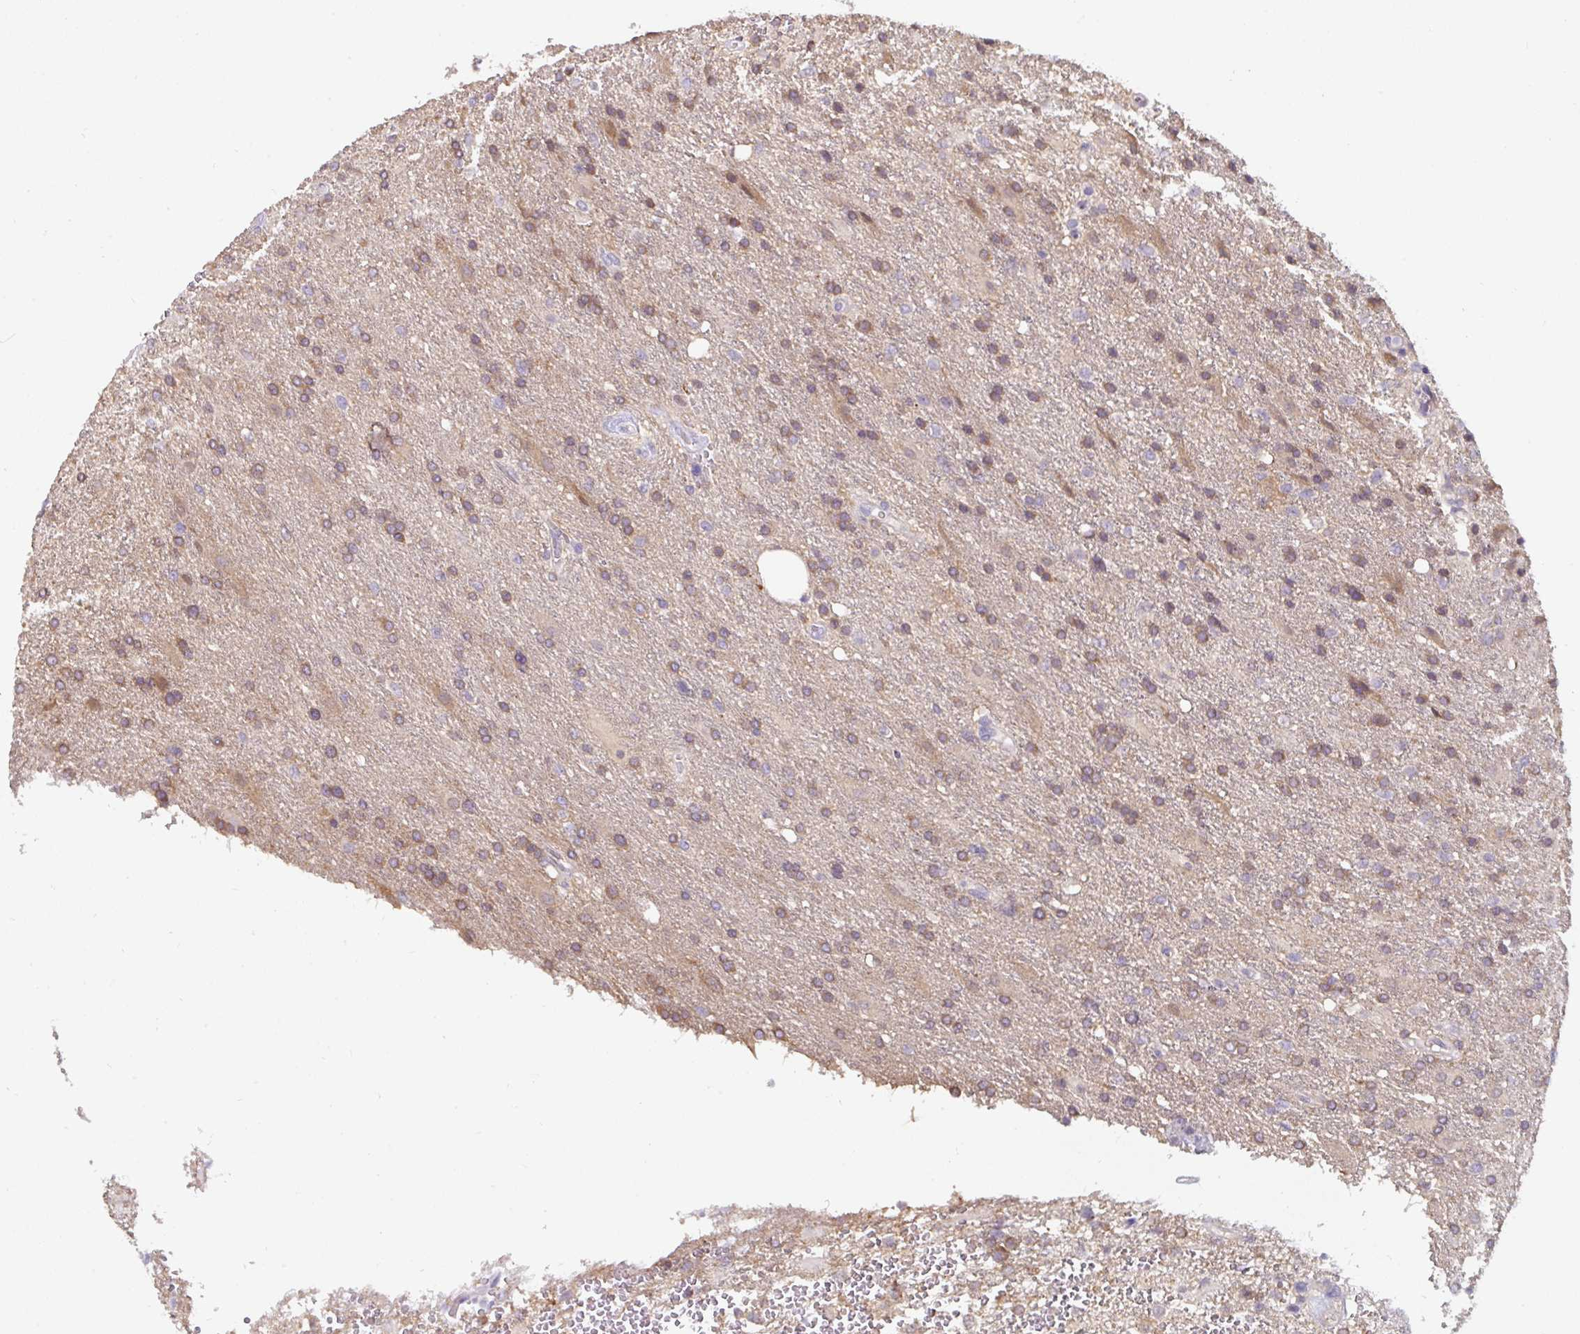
{"staining": {"intensity": "moderate", "quantity": ">75%", "location": "cytoplasmic/membranous"}, "tissue": "glioma", "cell_type": "Tumor cells", "image_type": "cancer", "snomed": [{"axis": "morphology", "description": "Glioma, malignant, High grade"}, {"axis": "topography", "description": "Brain"}], "caption": "Immunohistochemistry (IHC) staining of glioma, which reveals medium levels of moderate cytoplasmic/membranous staining in about >75% of tumor cells indicating moderate cytoplasmic/membranous protein expression. The staining was performed using DAB (brown) for protein detection and nuclei were counterstained in hematoxylin (blue).", "gene": "ST13", "patient": {"sex": "male", "age": 56}}